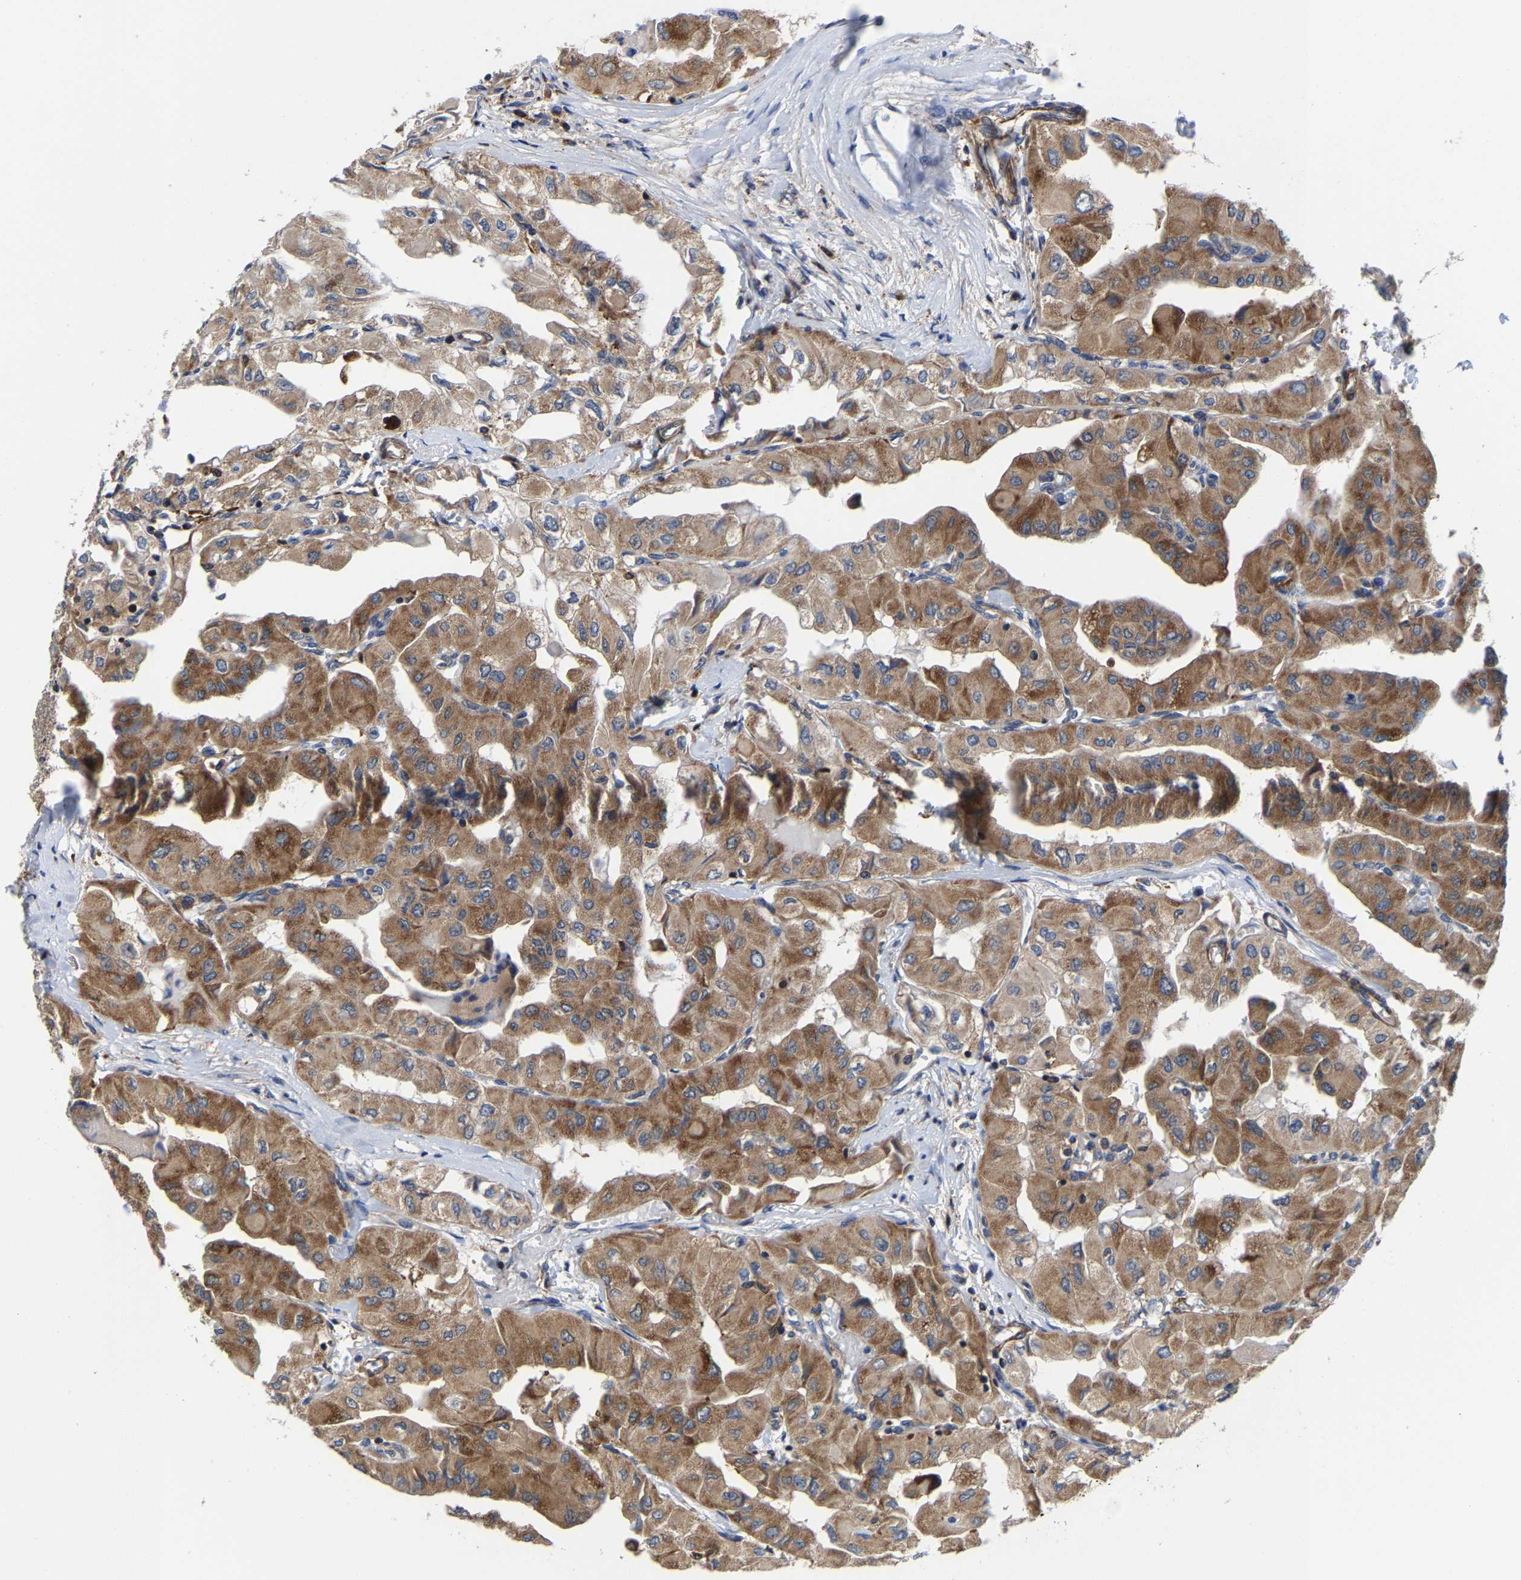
{"staining": {"intensity": "moderate", "quantity": ">75%", "location": "cytoplasmic/membranous"}, "tissue": "thyroid cancer", "cell_type": "Tumor cells", "image_type": "cancer", "snomed": [{"axis": "morphology", "description": "Papillary adenocarcinoma, NOS"}, {"axis": "topography", "description": "Thyroid gland"}], "caption": "Immunohistochemical staining of thyroid cancer (papillary adenocarcinoma) reveals moderate cytoplasmic/membranous protein expression in about >75% of tumor cells.", "gene": "PFKFB3", "patient": {"sex": "female", "age": 59}}